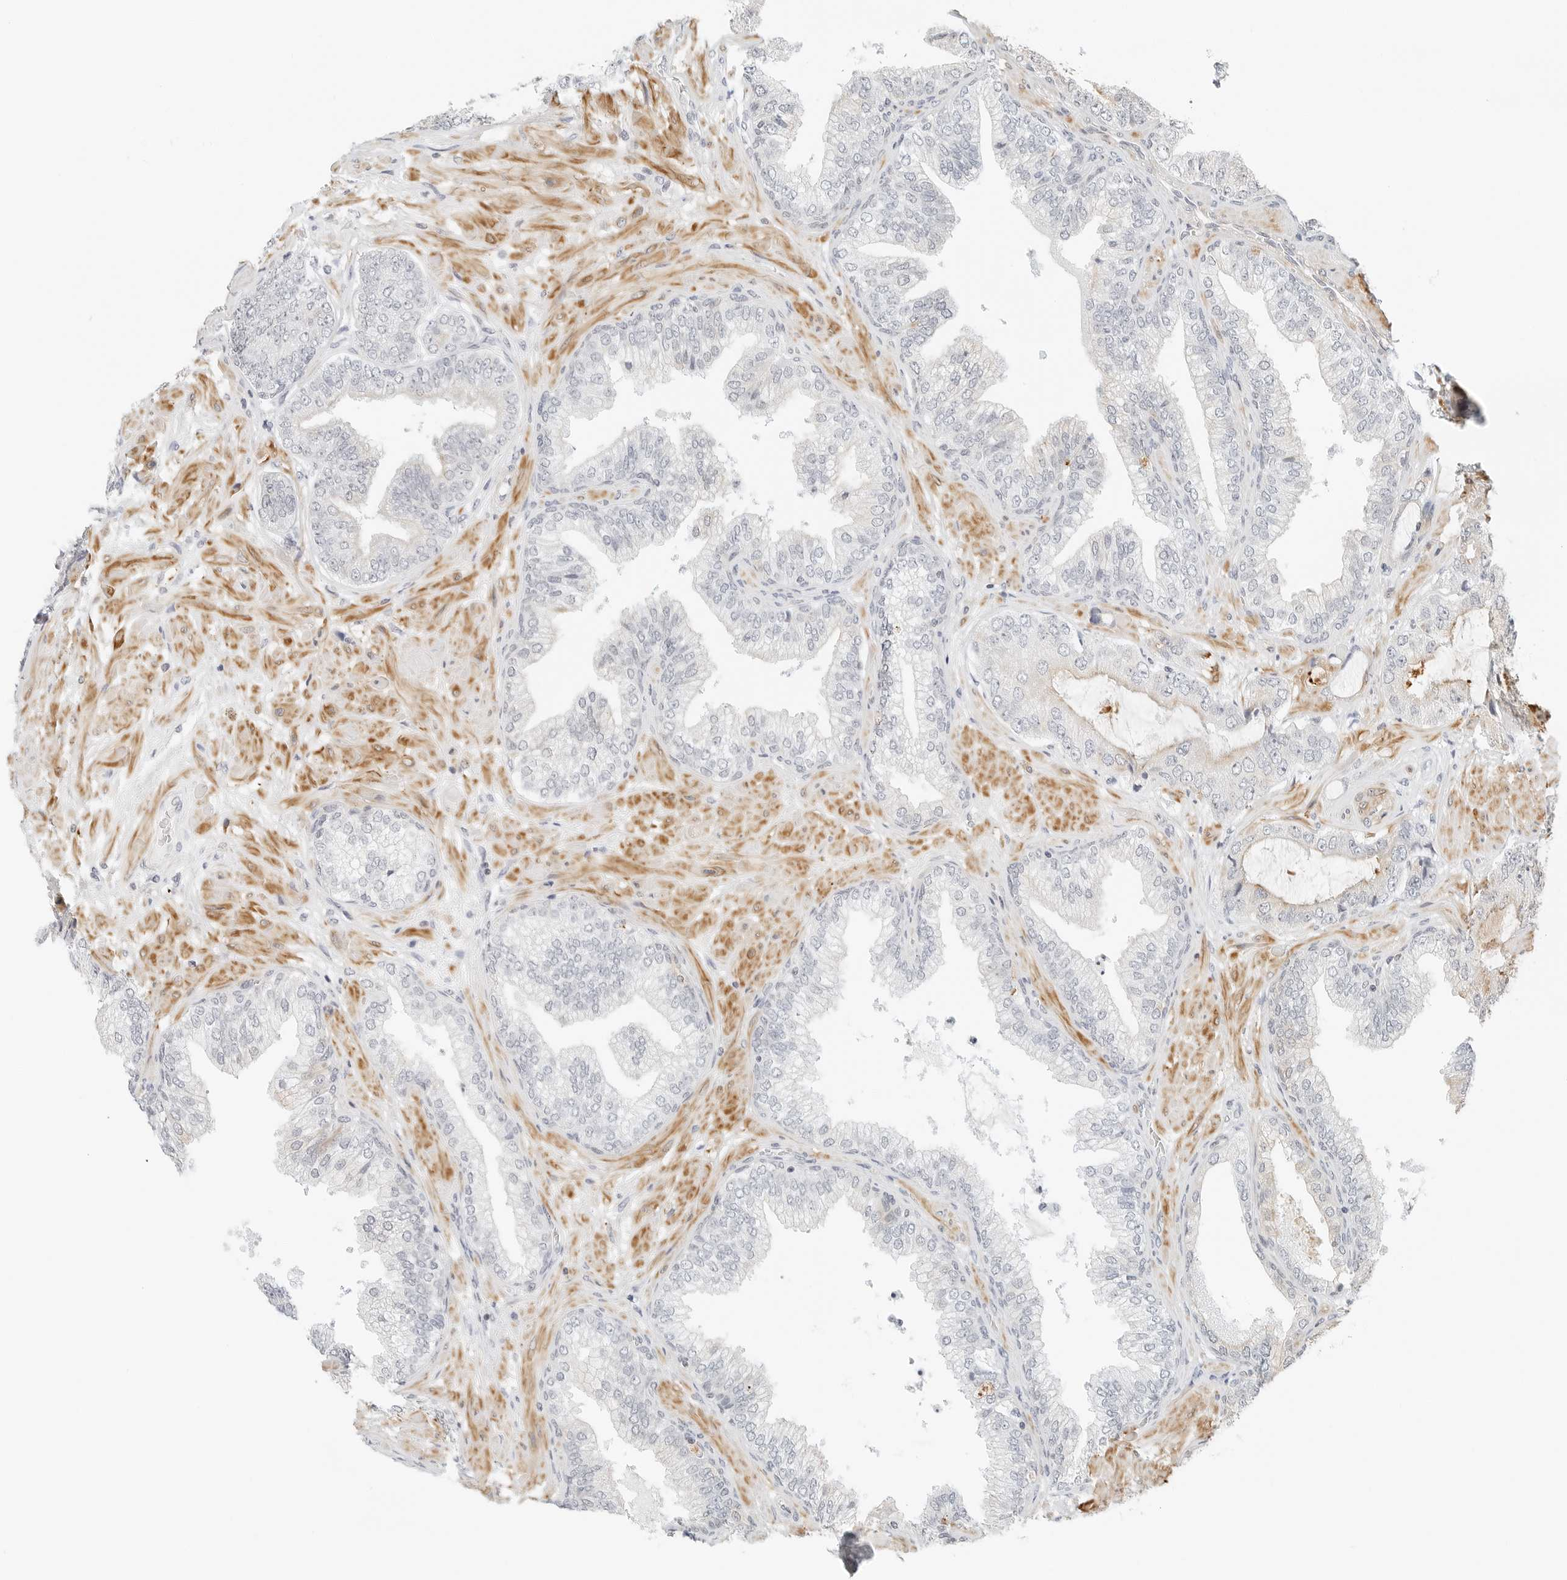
{"staining": {"intensity": "moderate", "quantity": "<25%", "location": "cytoplasmic/membranous"}, "tissue": "prostate cancer", "cell_type": "Tumor cells", "image_type": "cancer", "snomed": [{"axis": "morphology", "description": "Adenocarcinoma, High grade"}, {"axis": "topography", "description": "Prostate"}], "caption": "Immunohistochemistry (DAB) staining of human high-grade adenocarcinoma (prostate) displays moderate cytoplasmic/membranous protein positivity in approximately <25% of tumor cells. Nuclei are stained in blue.", "gene": "IQCC", "patient": {"sex": "male", "age": 59}}